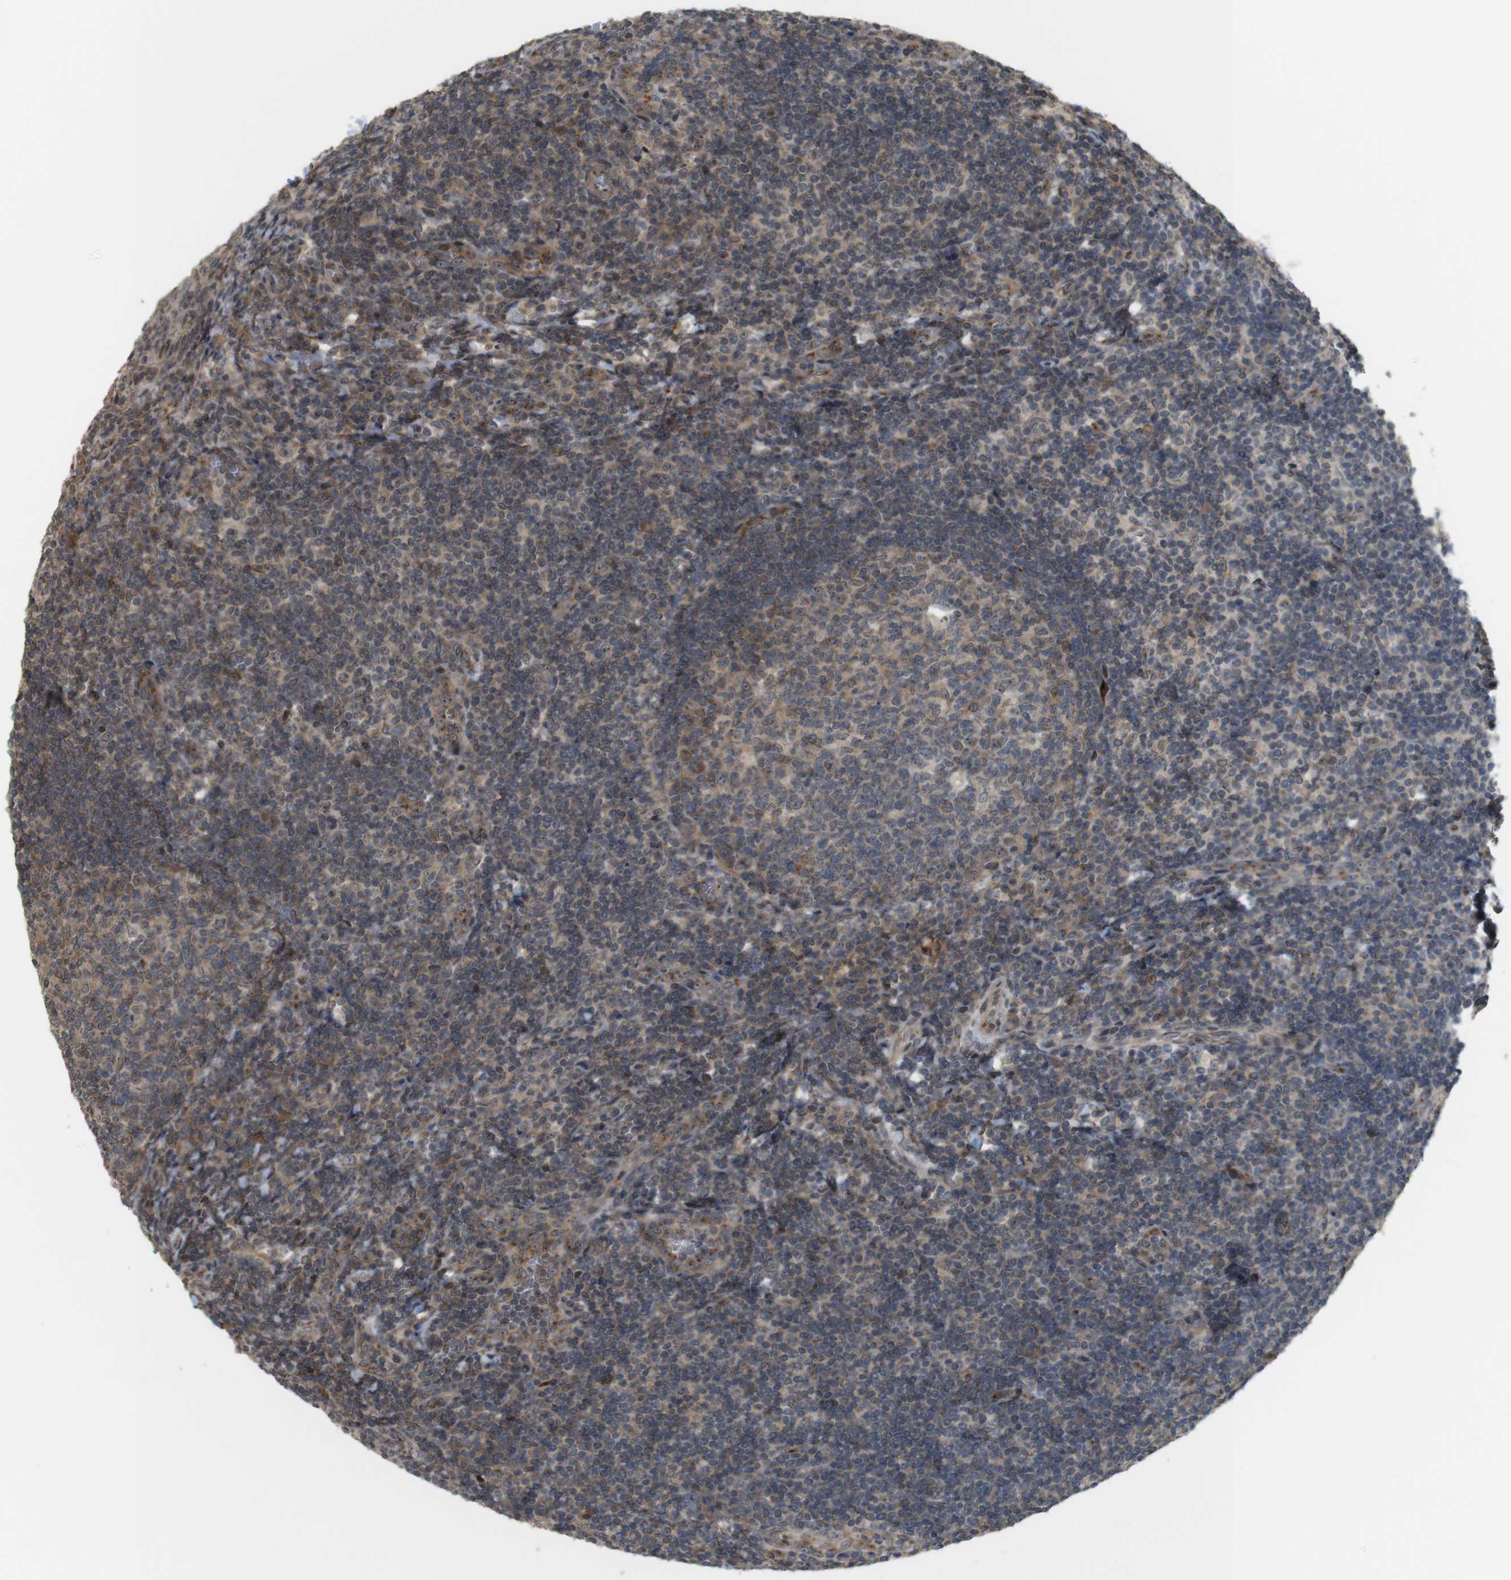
{"staining": {"intensity": "weak", "quantity": "25%-75%", "location": "cytoplasmic/membranous"}, "tissue": "tonsil", "cell_type": "Germinal center cells", "image_type": "normal", "snomed": [{"axis": "morphology", "description": "Normal tissue, NOS"}, {"axis": "topography", "description": "Tonsil"}], "caption": "Protein staining shows weak cytoplasmic/membranous staining in approximately 25%-75% of germinal center cells in benign tonsil. (Stains: DAB in brown, nuclei in blue, Microscopy: brightfield microscopy at high magnification).", "gene": "EFCAB14", "patient": {"sex": "male", "age": 37}}